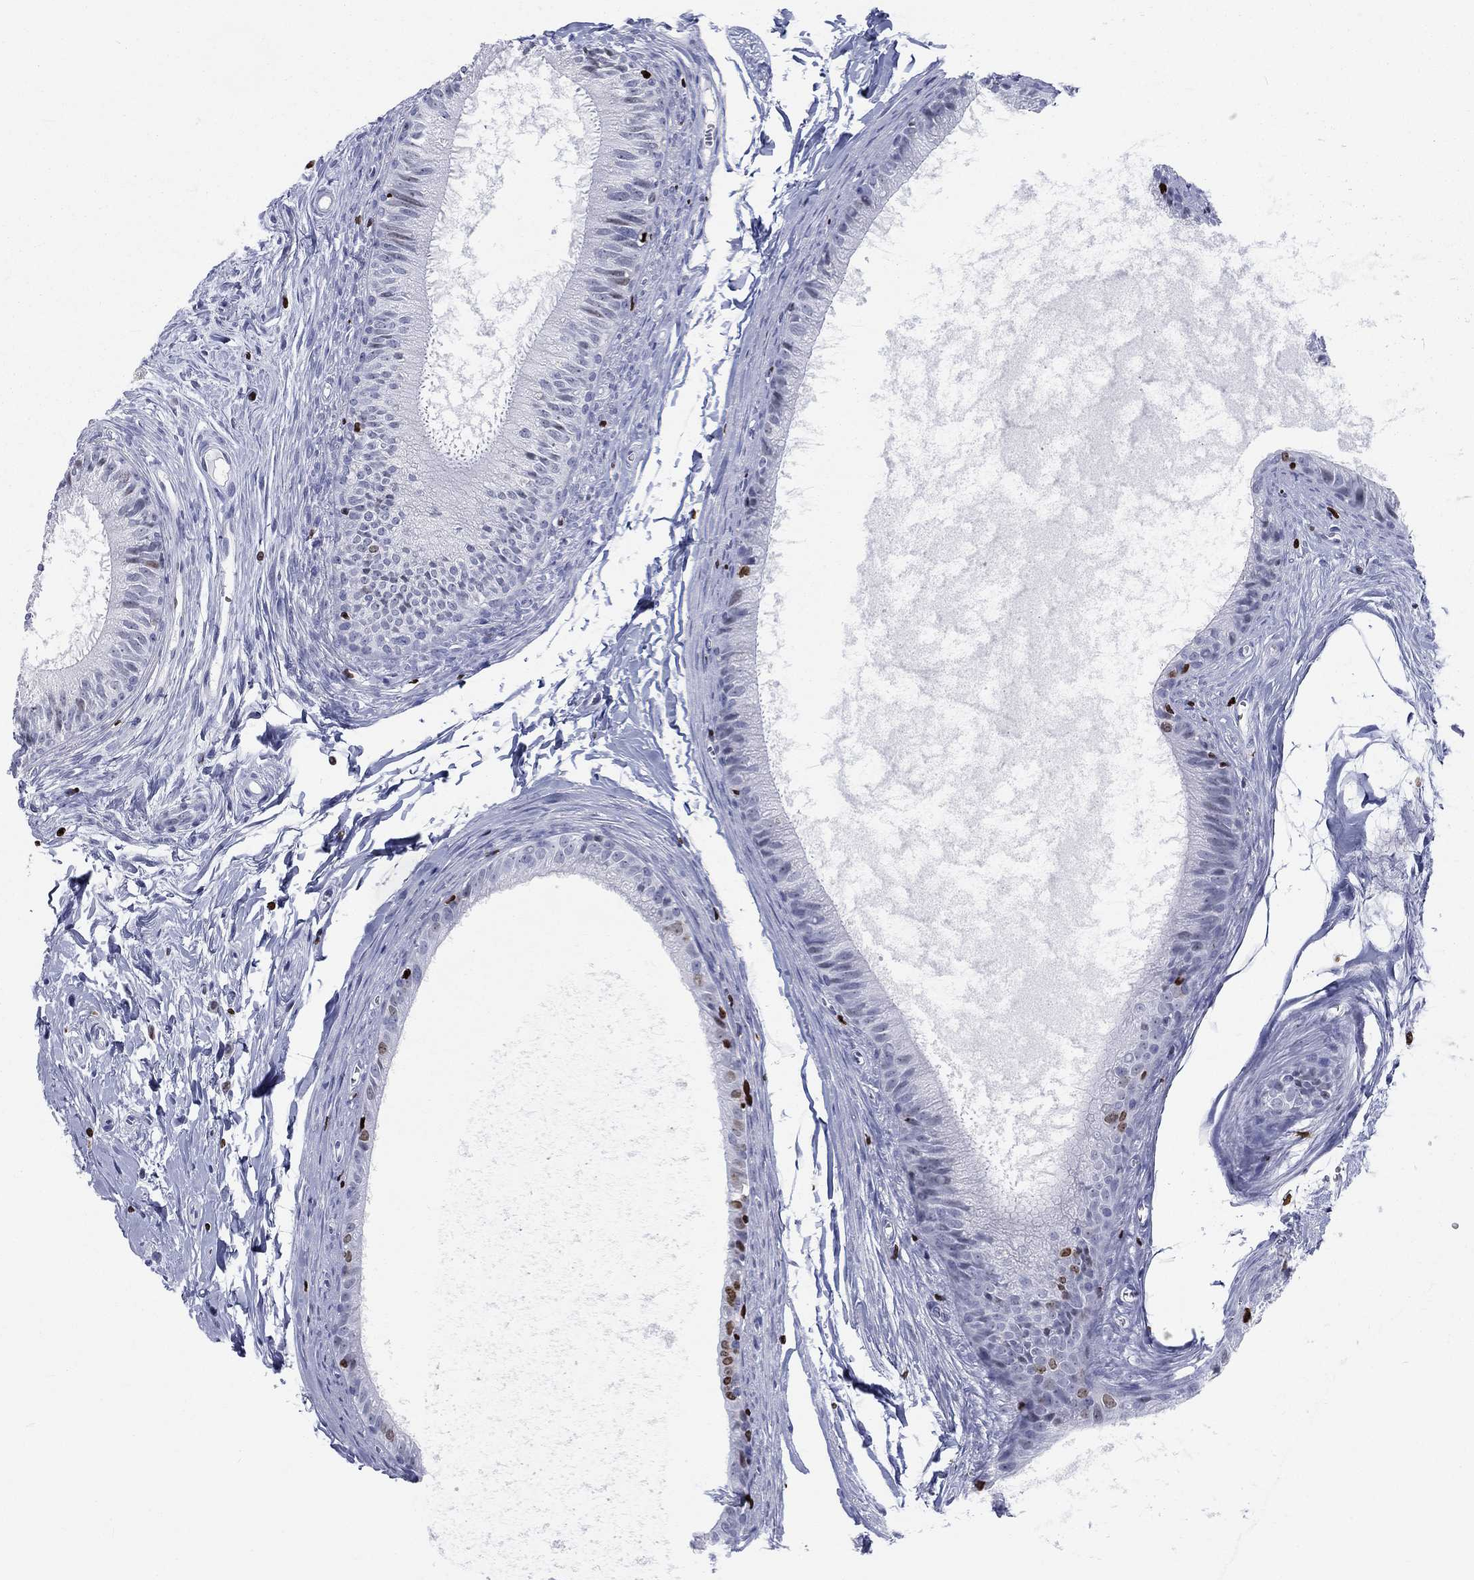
{"staining": {"intensity": "strong", "quantity": "<25%", "location": "nuclear"}, "tissue": "epididymis", "cell_type": "Glandular cells", "image_type": "normal", "snomed": [{"axis": "morphology", "description": "Normal tissue, NOS"}, {"axis": "topography", "description": "Epididymis"}], "caption": "Immunohistochemistry (IHC) histopathology image of normal epididymis: human epididymis stained using immunohistochemistry (IHC) exhibits medium levels of strong protein expression localized specifically in the nuclear of glandular cells, appearing as a nuclear brown color.", "gene": "H1", "patient": {"sex": "male", "age": 51}}